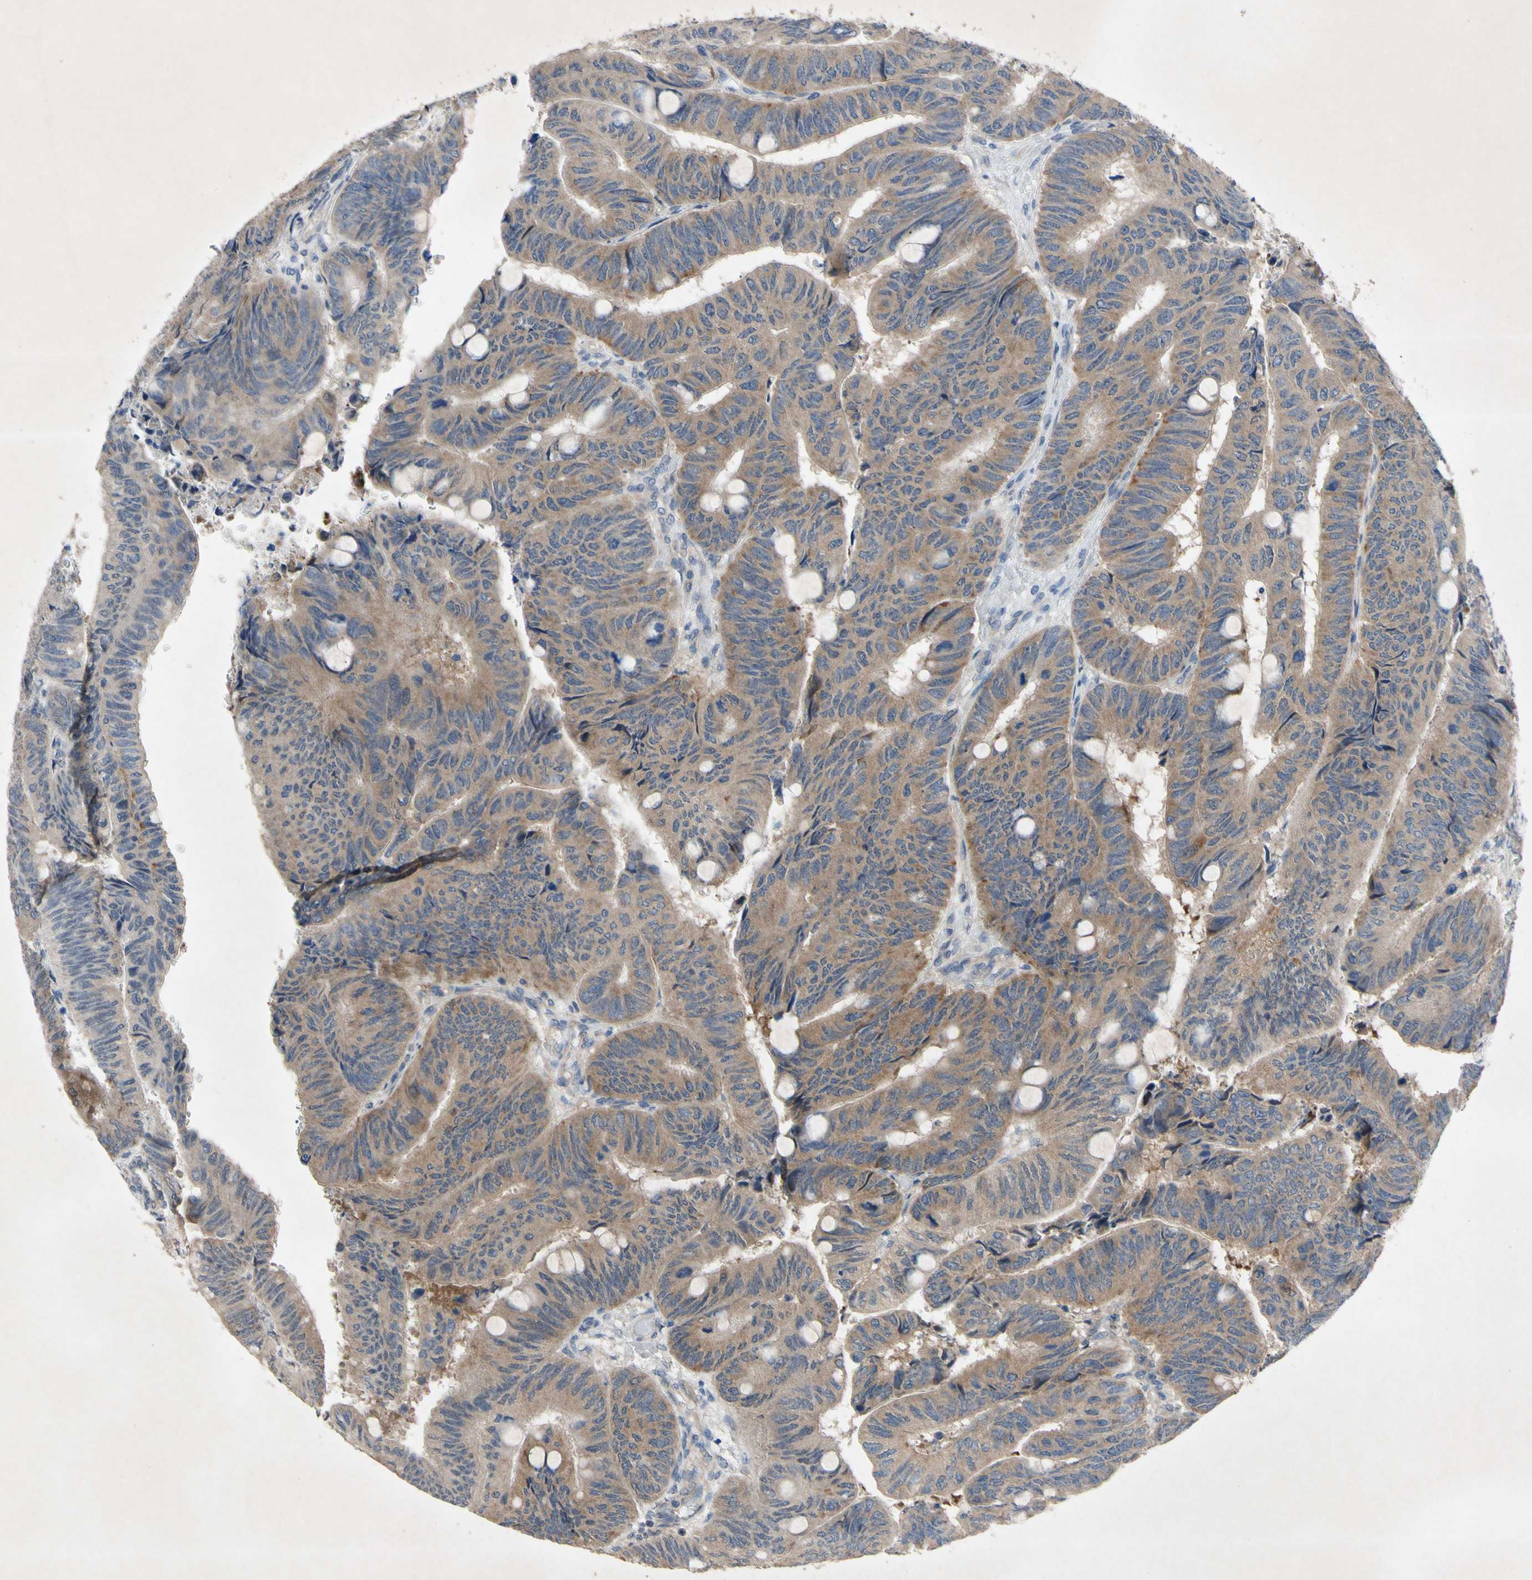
{"staining": {"intensity": "moderate", "quantity": ">75%", "location": "cytoplasmic/membranous"}, "tissue": "colorectal cancer", "cell_type": "Tumor cells", "image_type": "cancer", "snomed": [{"axis": "morphology", "description": "Normal tissue, NOS"}, {"axis": "morphology", "description": "Adenocarcinoma, NOS"}, {"axis": "topography", "description": "Rectum"}, {"axis": "topography", "description": "Peripheral nerve tissue"}], "caption": "This micrograph demonstrates IHC staining of human adenocarcinoma (colorectal), with medium moderate cytoplasmic/membranous staining in approximately >75% of tumor cells.", "gene": "HILPDA", "patient": {"sex": "male", "age": 92}}